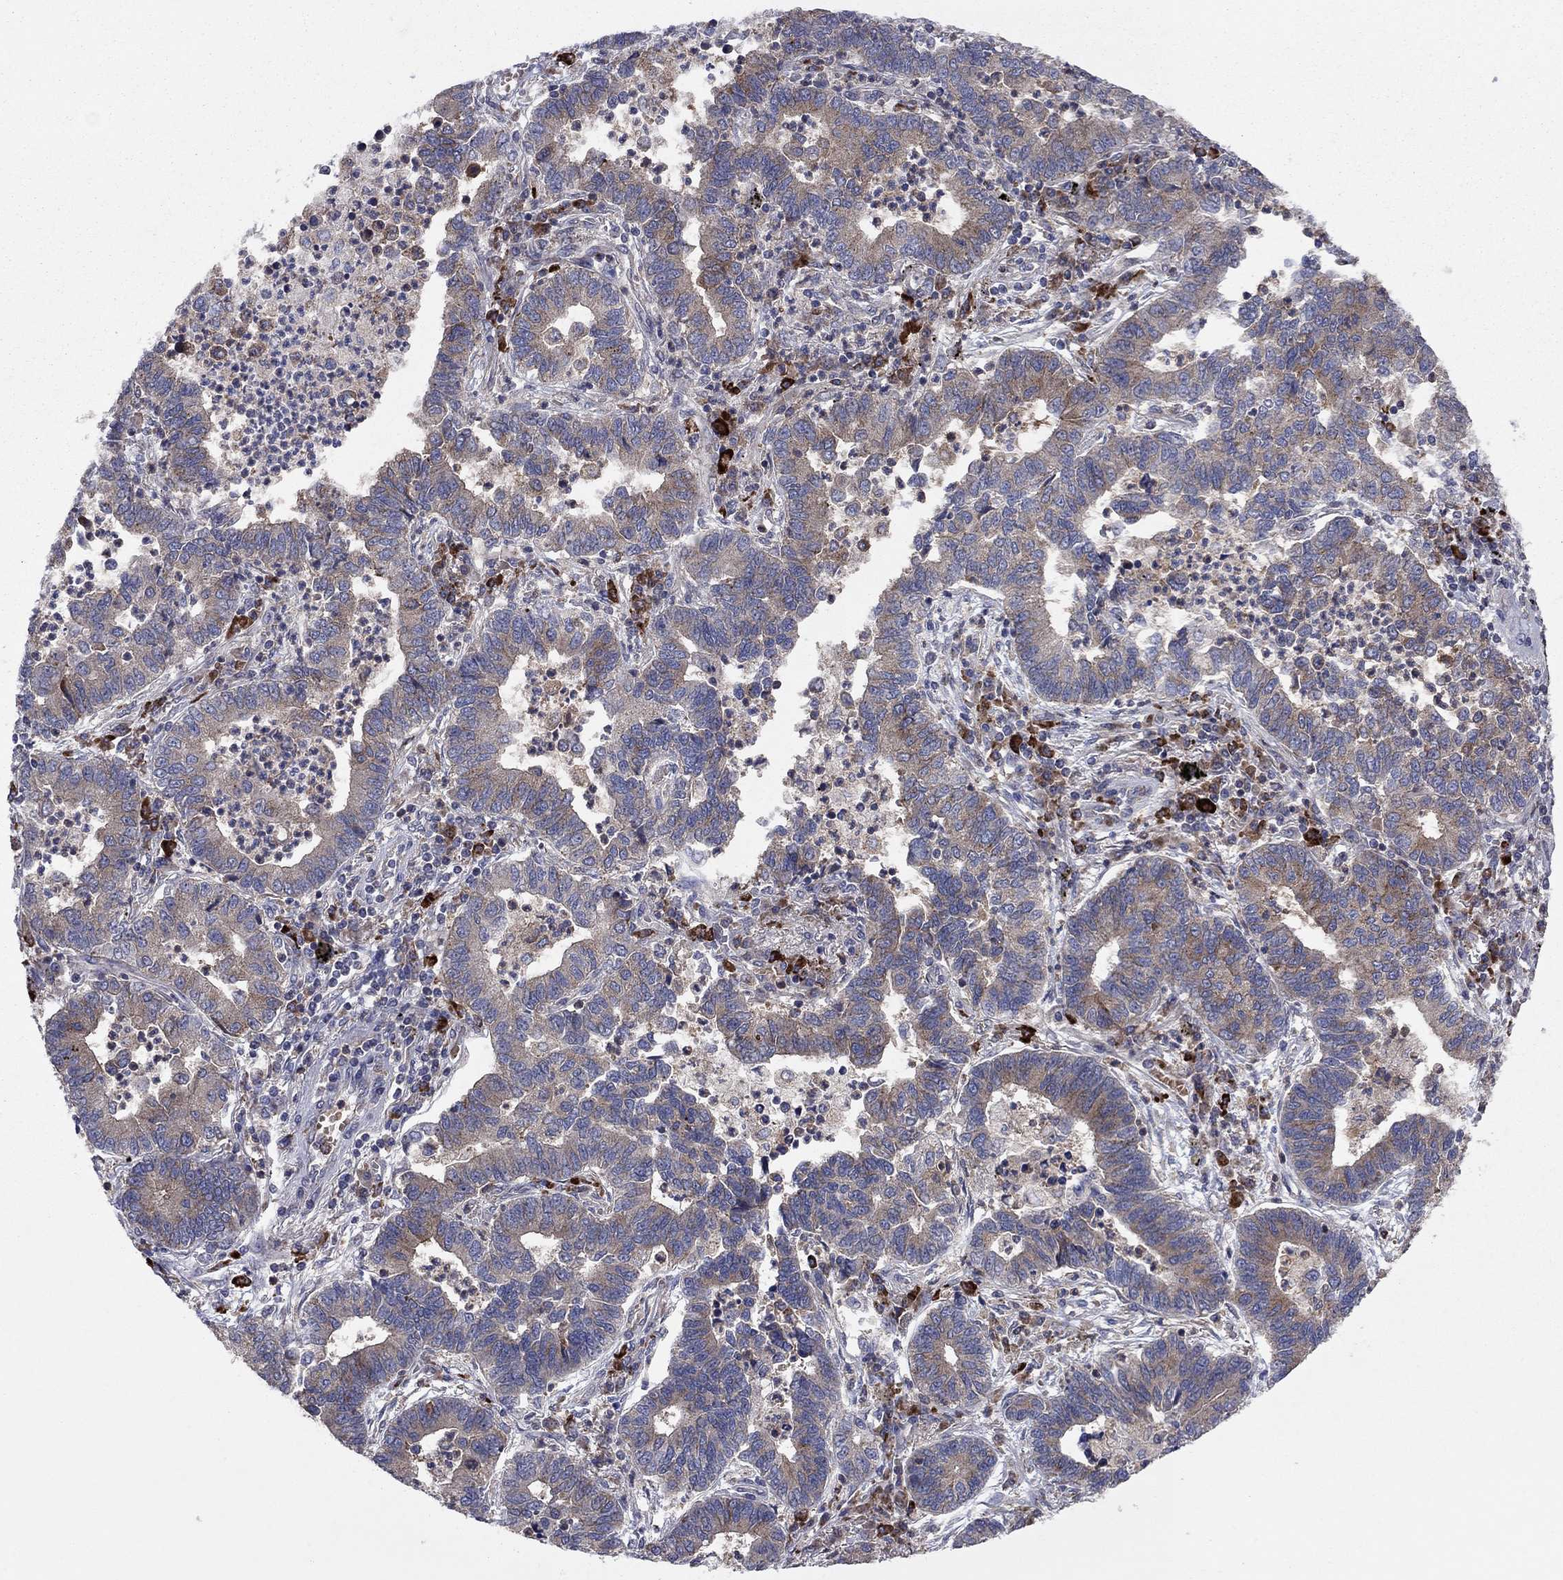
{"staining": {"intensity": "moderate", "quantity": "<25%", "location": "cytoplasmic/membranous"}, "tissue": "lung cancer", "cell_type": "Tumor cells", "image_type": "cancer", "snomed": [{"axis": "morphology", "description": "Adenocarcinoma, NOS"}, {"axis": "topography", "description": "Lung"}], "caption": "Protein expression by immunohistochemistry shows moderate cytoplasmic/membranous expression in approximately <25% of tumor cells in adenocarcinoma (lung). The protein is stained brown, and the nuclei are stained in blue (DAB (3,3'-diaminobenzidine) IHC with brightfield microscopy, high magnification).", "gene": "MEA1", "patient": {"sex": "female", "age": 57}}